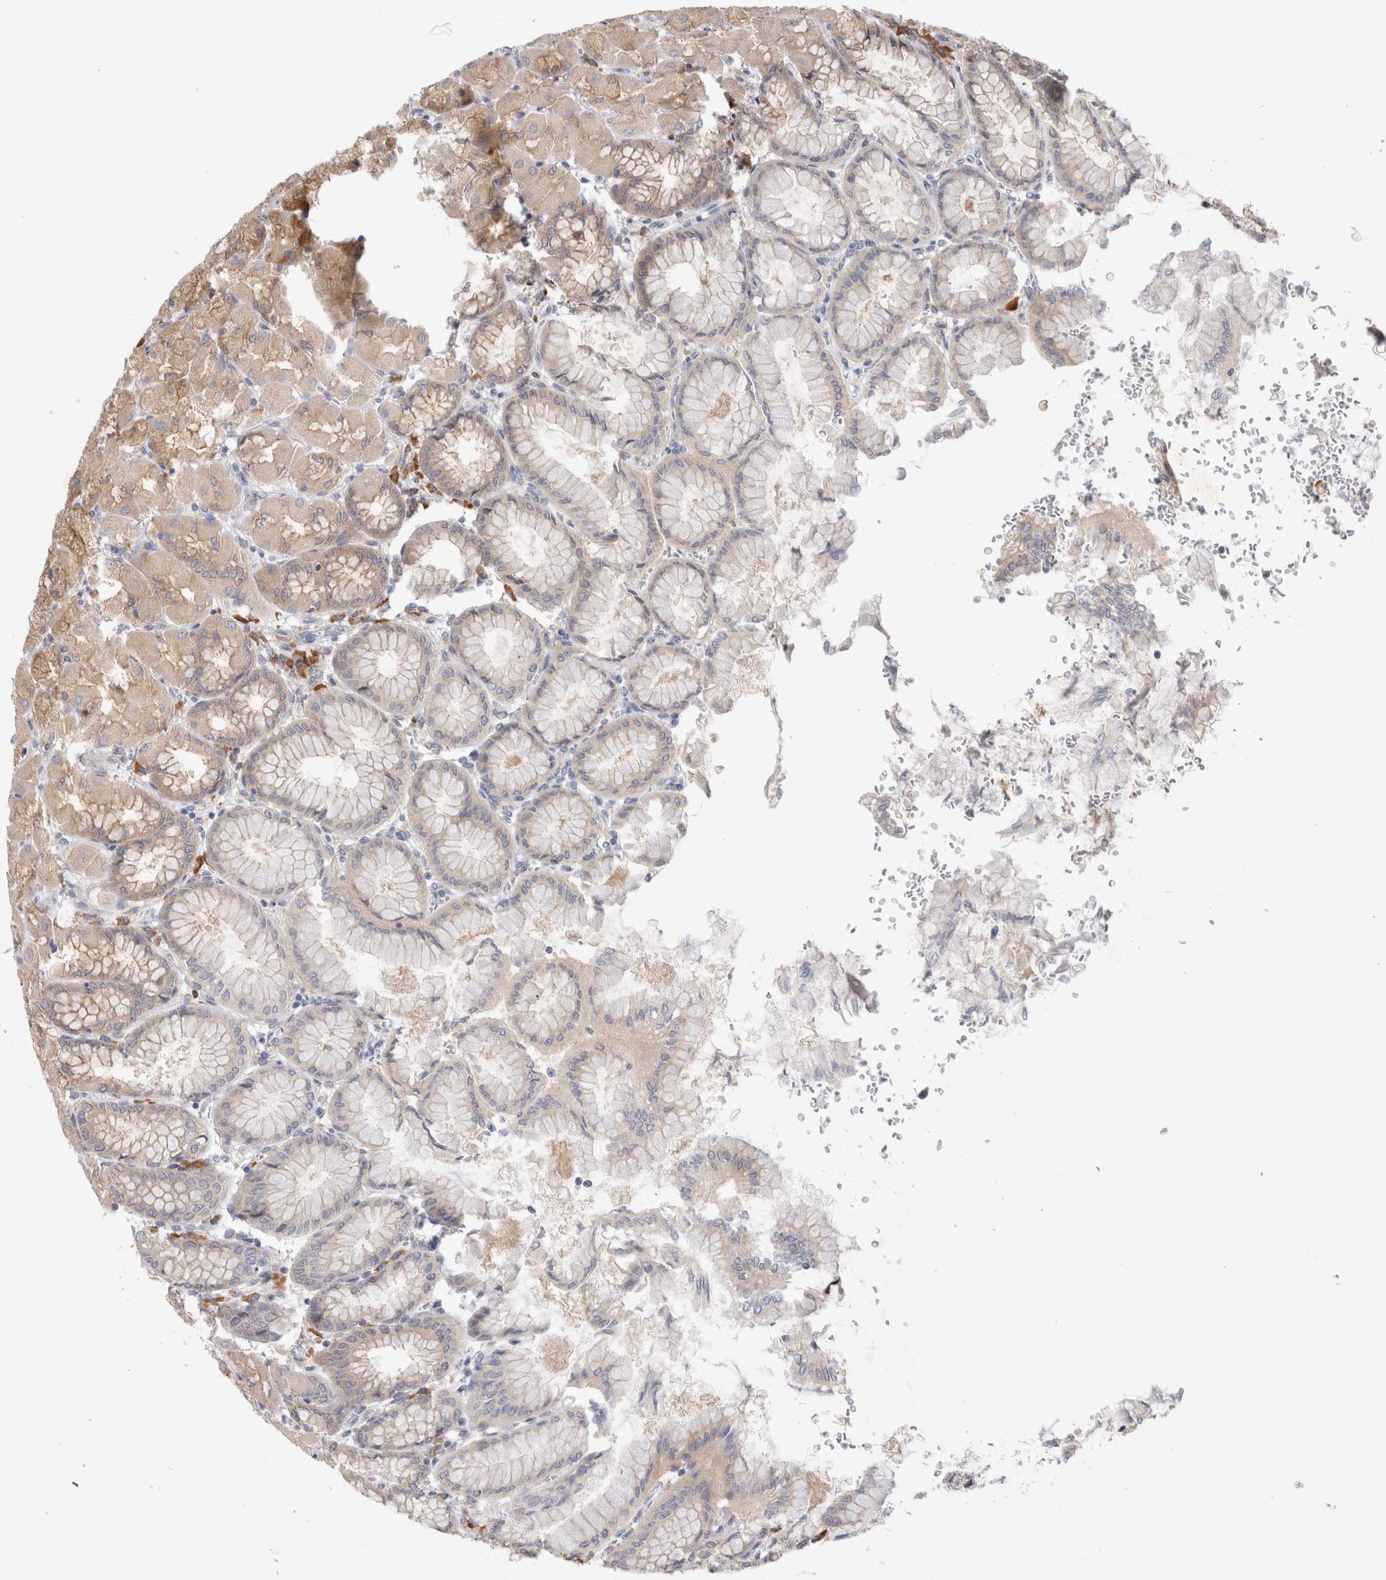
{"staining": {"intensity": "moderate", "quantity": ">75%", "location": "cytoplasmic/membranous"}, "tissue": "stomach", "cell_type": "Glandular cells", "image_type": "normal", "snomed": [{"axis": "morphology", "description": "Normal tissue, NOS"}, {"axis": "topography", "description": "Stomach, upper"}], "caption": "Stomach stained for a protein shows moderate cytoplasmic/membranous positivity in glandular cells. (Stains: DAB (3,3'-diaminobenzidine) in brown, nuclei in blue, Microscopy: brightfield microscopy at high magnification).", "gene": "NEDD4L", "patient": {"sex": "female", "age": 56}}